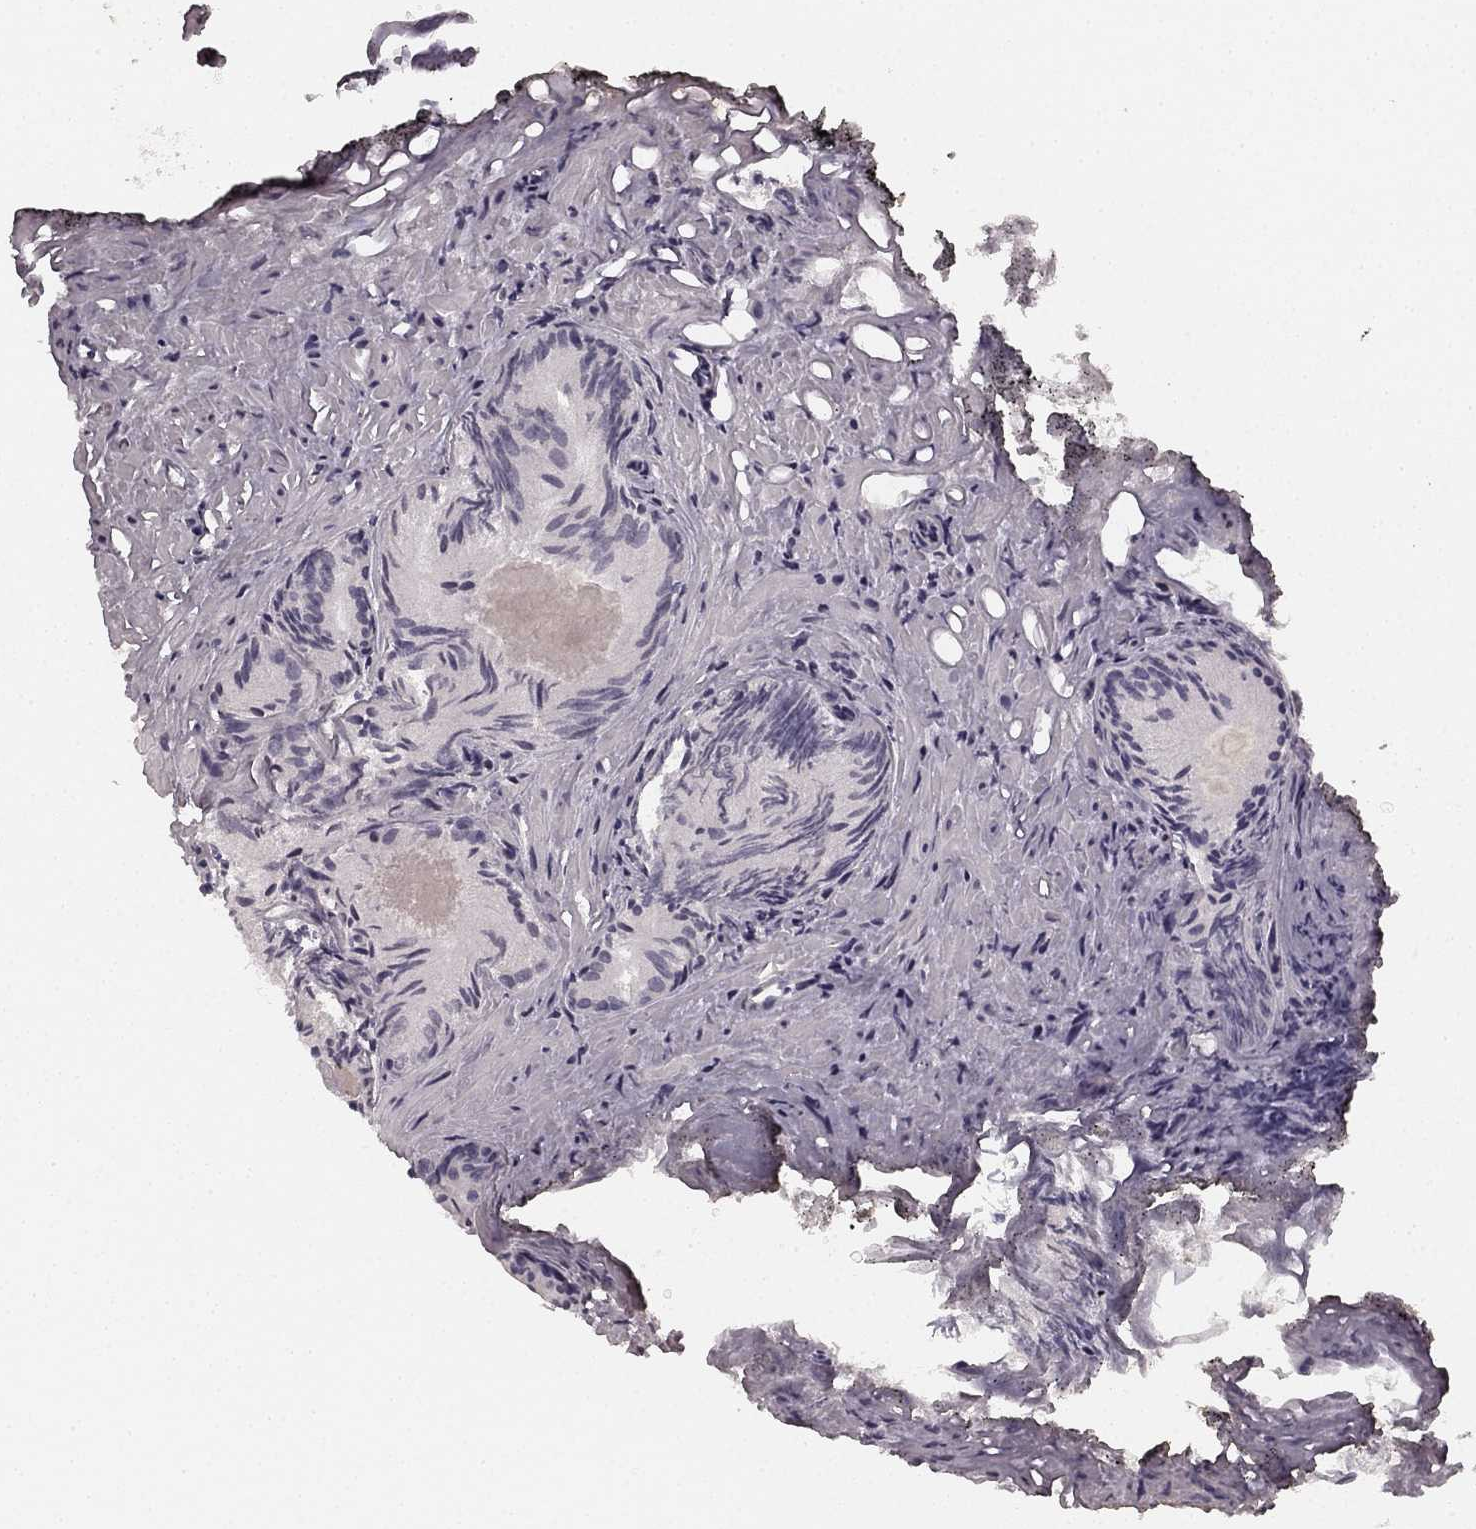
{"staining": {"intensity": "negative", "quantity": "none", "location": "none"}, "tissue": "prostate cancer", "cell_type": "Tumor cells", "image_type": "cancer", "snomed": [{"axis": "morphology", "description": "Adenocarcinoma, High grade"}, {"axis": "topography", "description": "Prostate"}], "caption": "Prostate cancer (adenocarcinoma (high-grade)) stained for a protein using immunohistochemistry exhibits no positivity tumor cells.", "gene": "HCN4", "patient": {"sex": "male", "age": 81}}